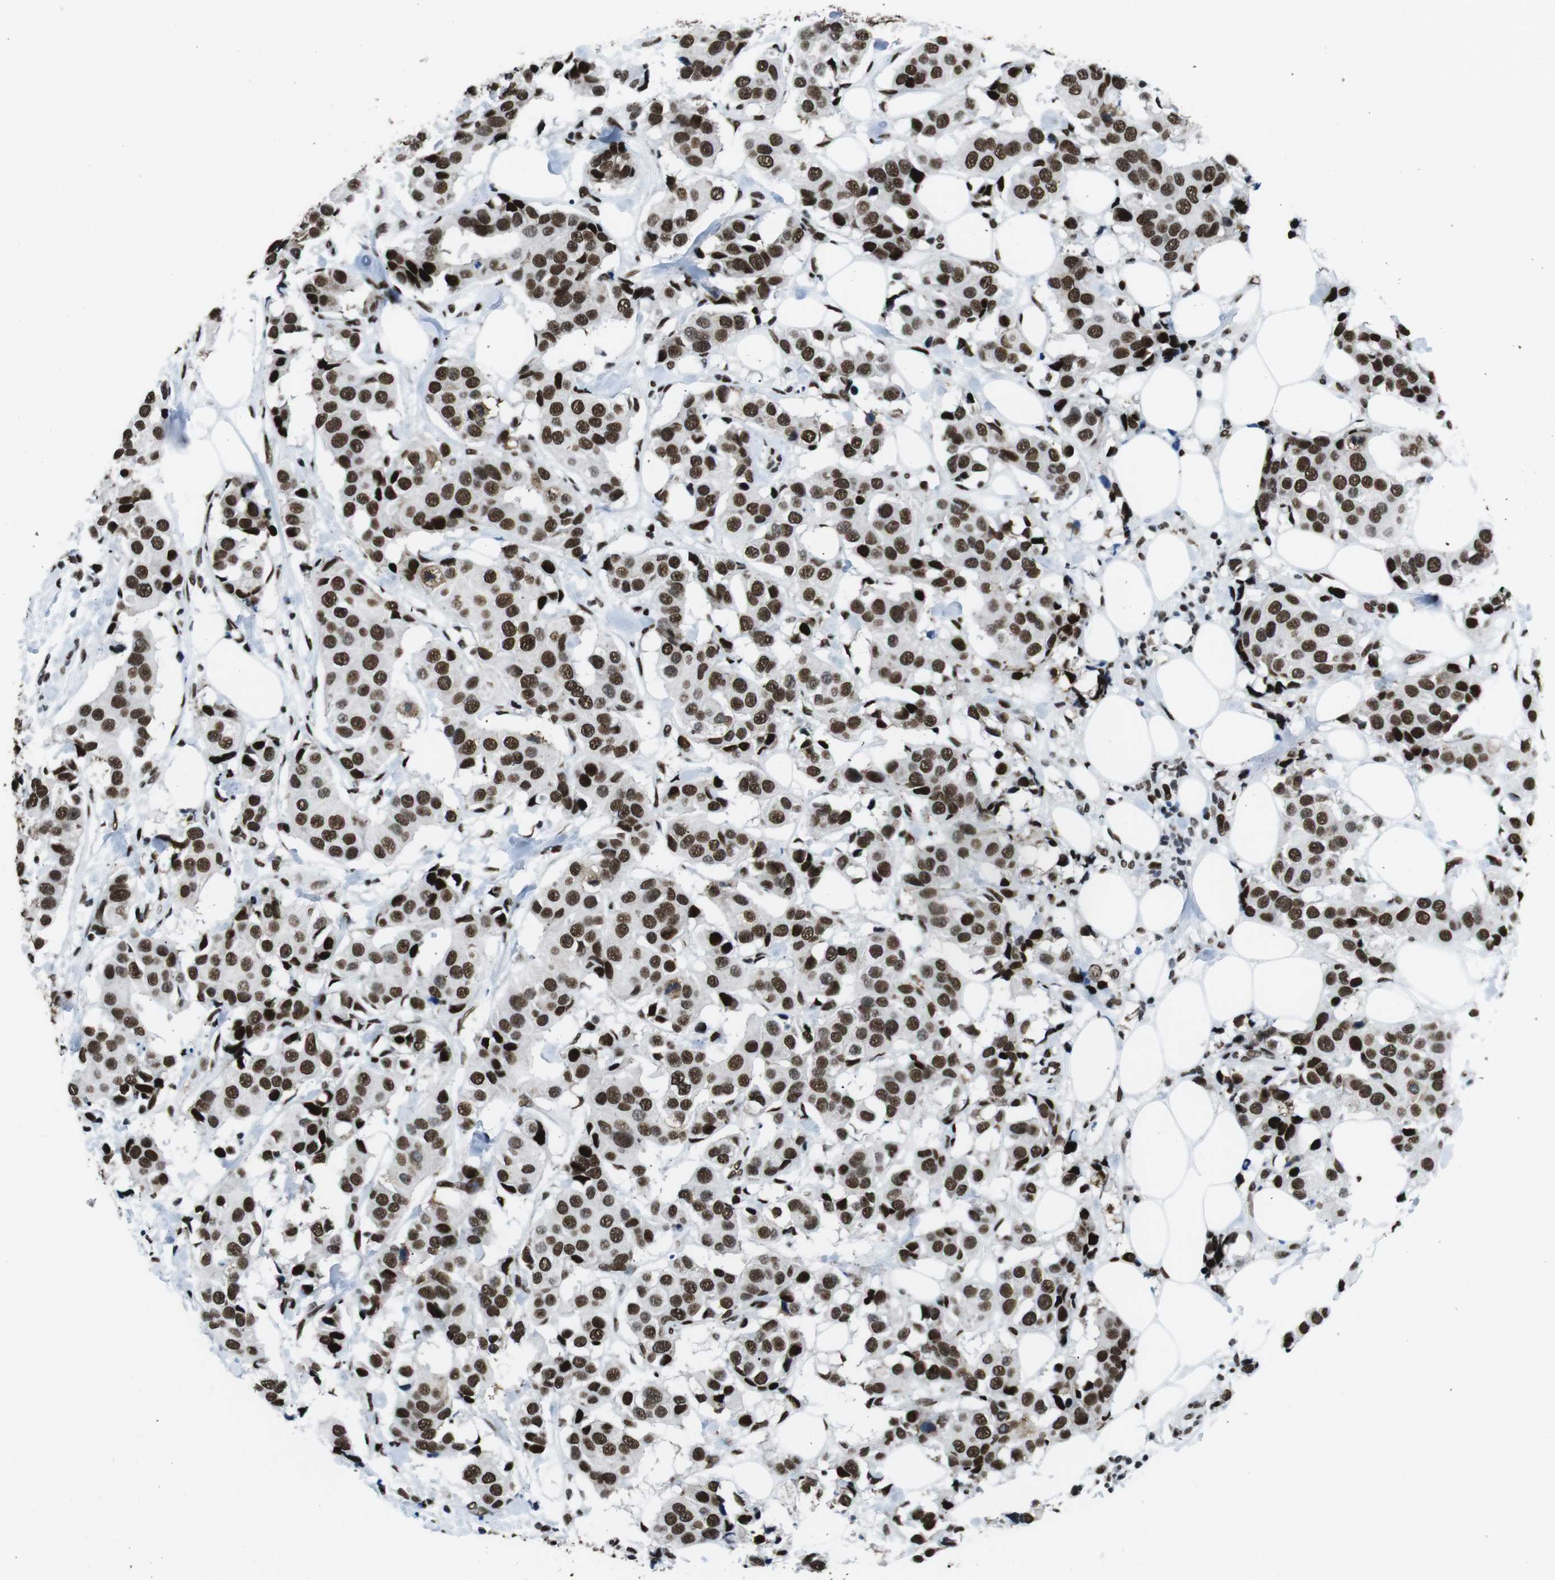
{"staining": {"intensity": "strong", "quantity": ">75%", "location": "nuclear"}, "tissue": "breast cancer", "cell_type": "Tumor cells", "image_type": "cancer", "snomed": [{"axis": "morphology", "description": "Normal tissue, NOS"}, {"axis": "morphology", "description": "Duct carcinoma"}, {"axis": "topography", "description": "Breast"}], "caption": "Approximately >75% of tumor cells in human breast invasive ductal carcinoma show strong nuclear protein staining as visualized by brown immunohistochemical staining.", "gene": "CITED2", "patient": {"sex": "female", "age": 39}}